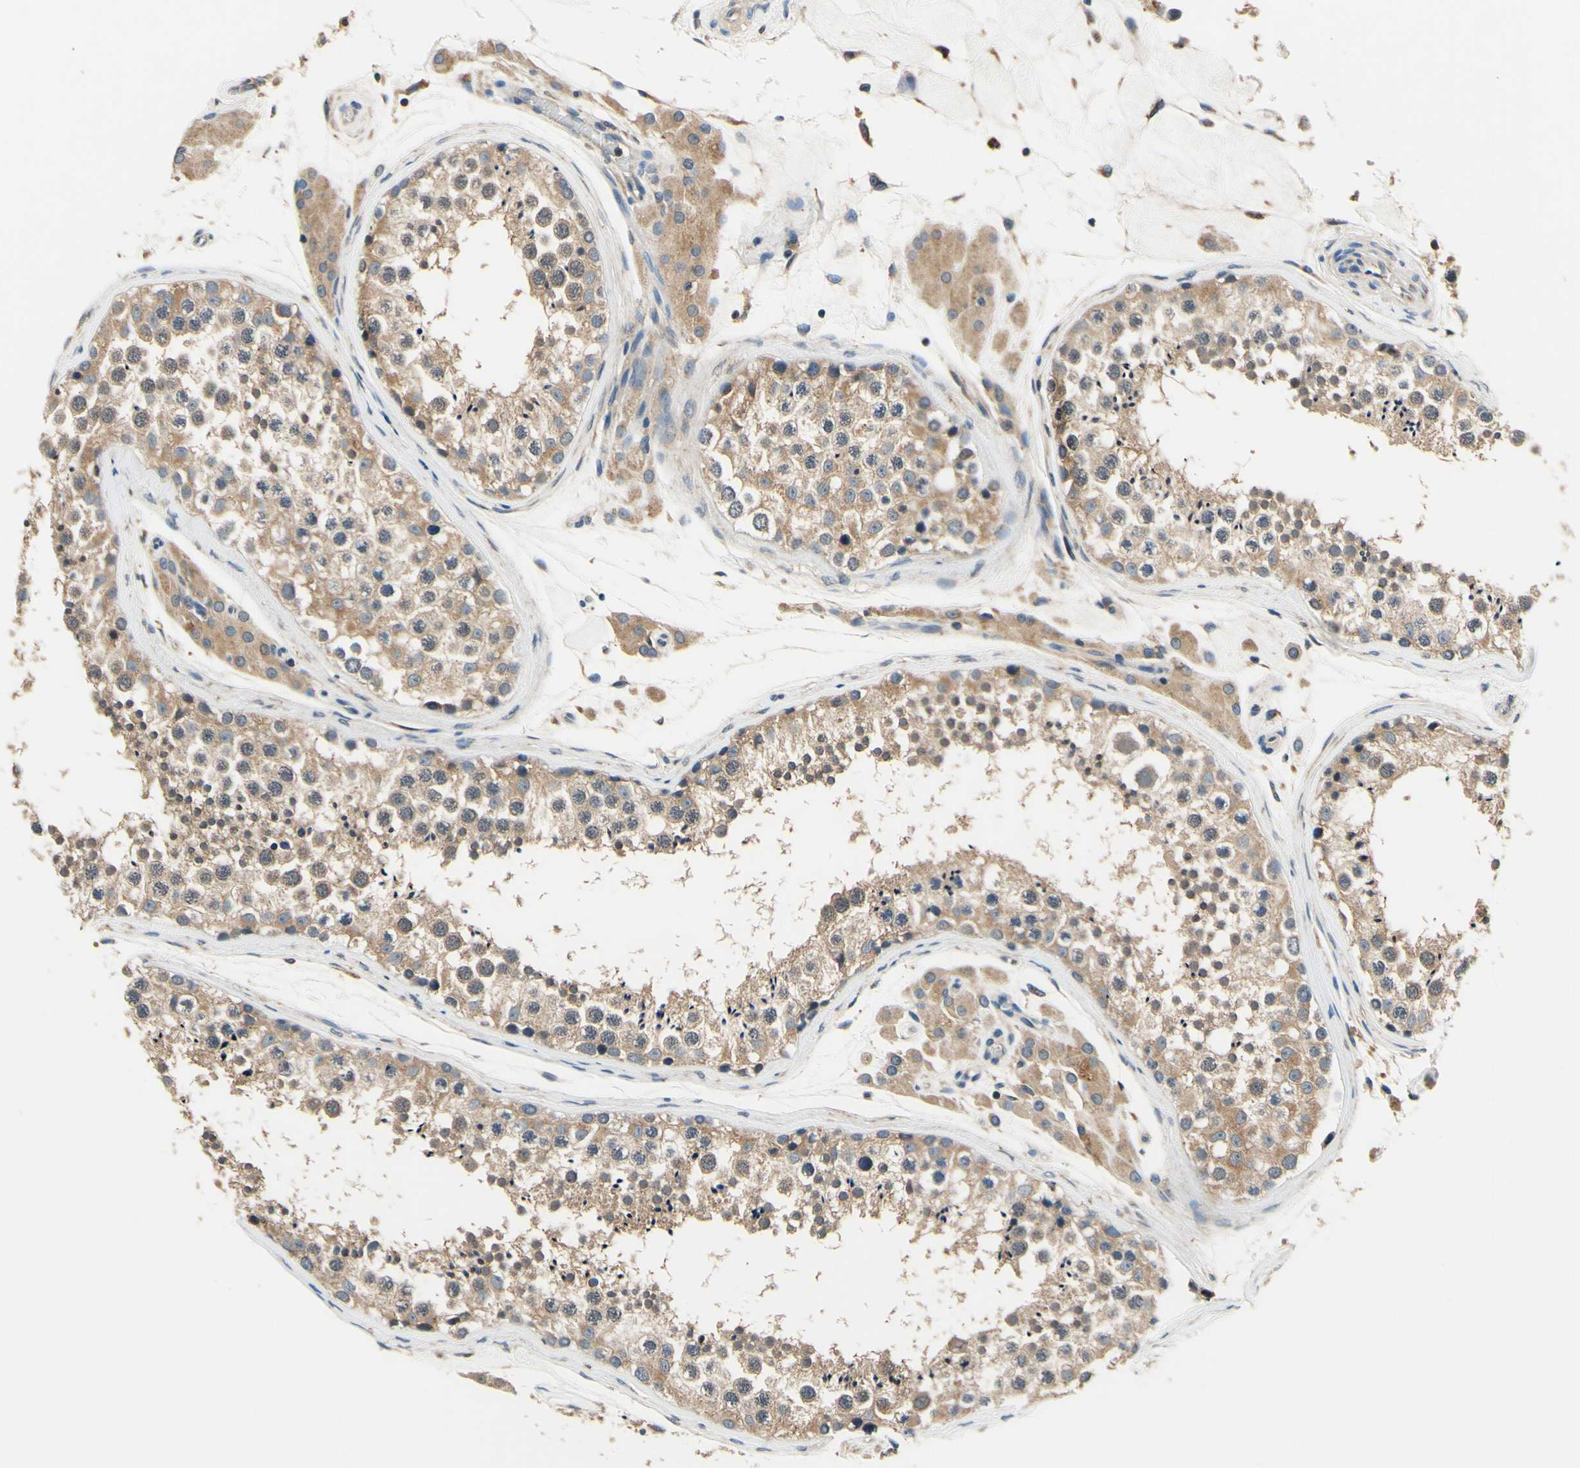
{"staining": {"intensity": "weak", "quantity": ">75%", "location": "cytoplasmic/membranous"}, "tissue": "testis", "cell_type": "Cells in seminiferous ducts", "image_type": "normal", "snomed": [{"axis": "morphology", "description": "Normal tissue, NOS"}, {"axis": "topography", "description": "Testis"}], "caption": "Cells in seminiferous ducts display weak cytoplasmic/membranous expression in approximately >75% of cells in normal testis. (DAB = brown stain, brightfield microscopy at high magnification).", "gene": "PLA2G4A", "patient": {"sex": "male", "age": 46}}